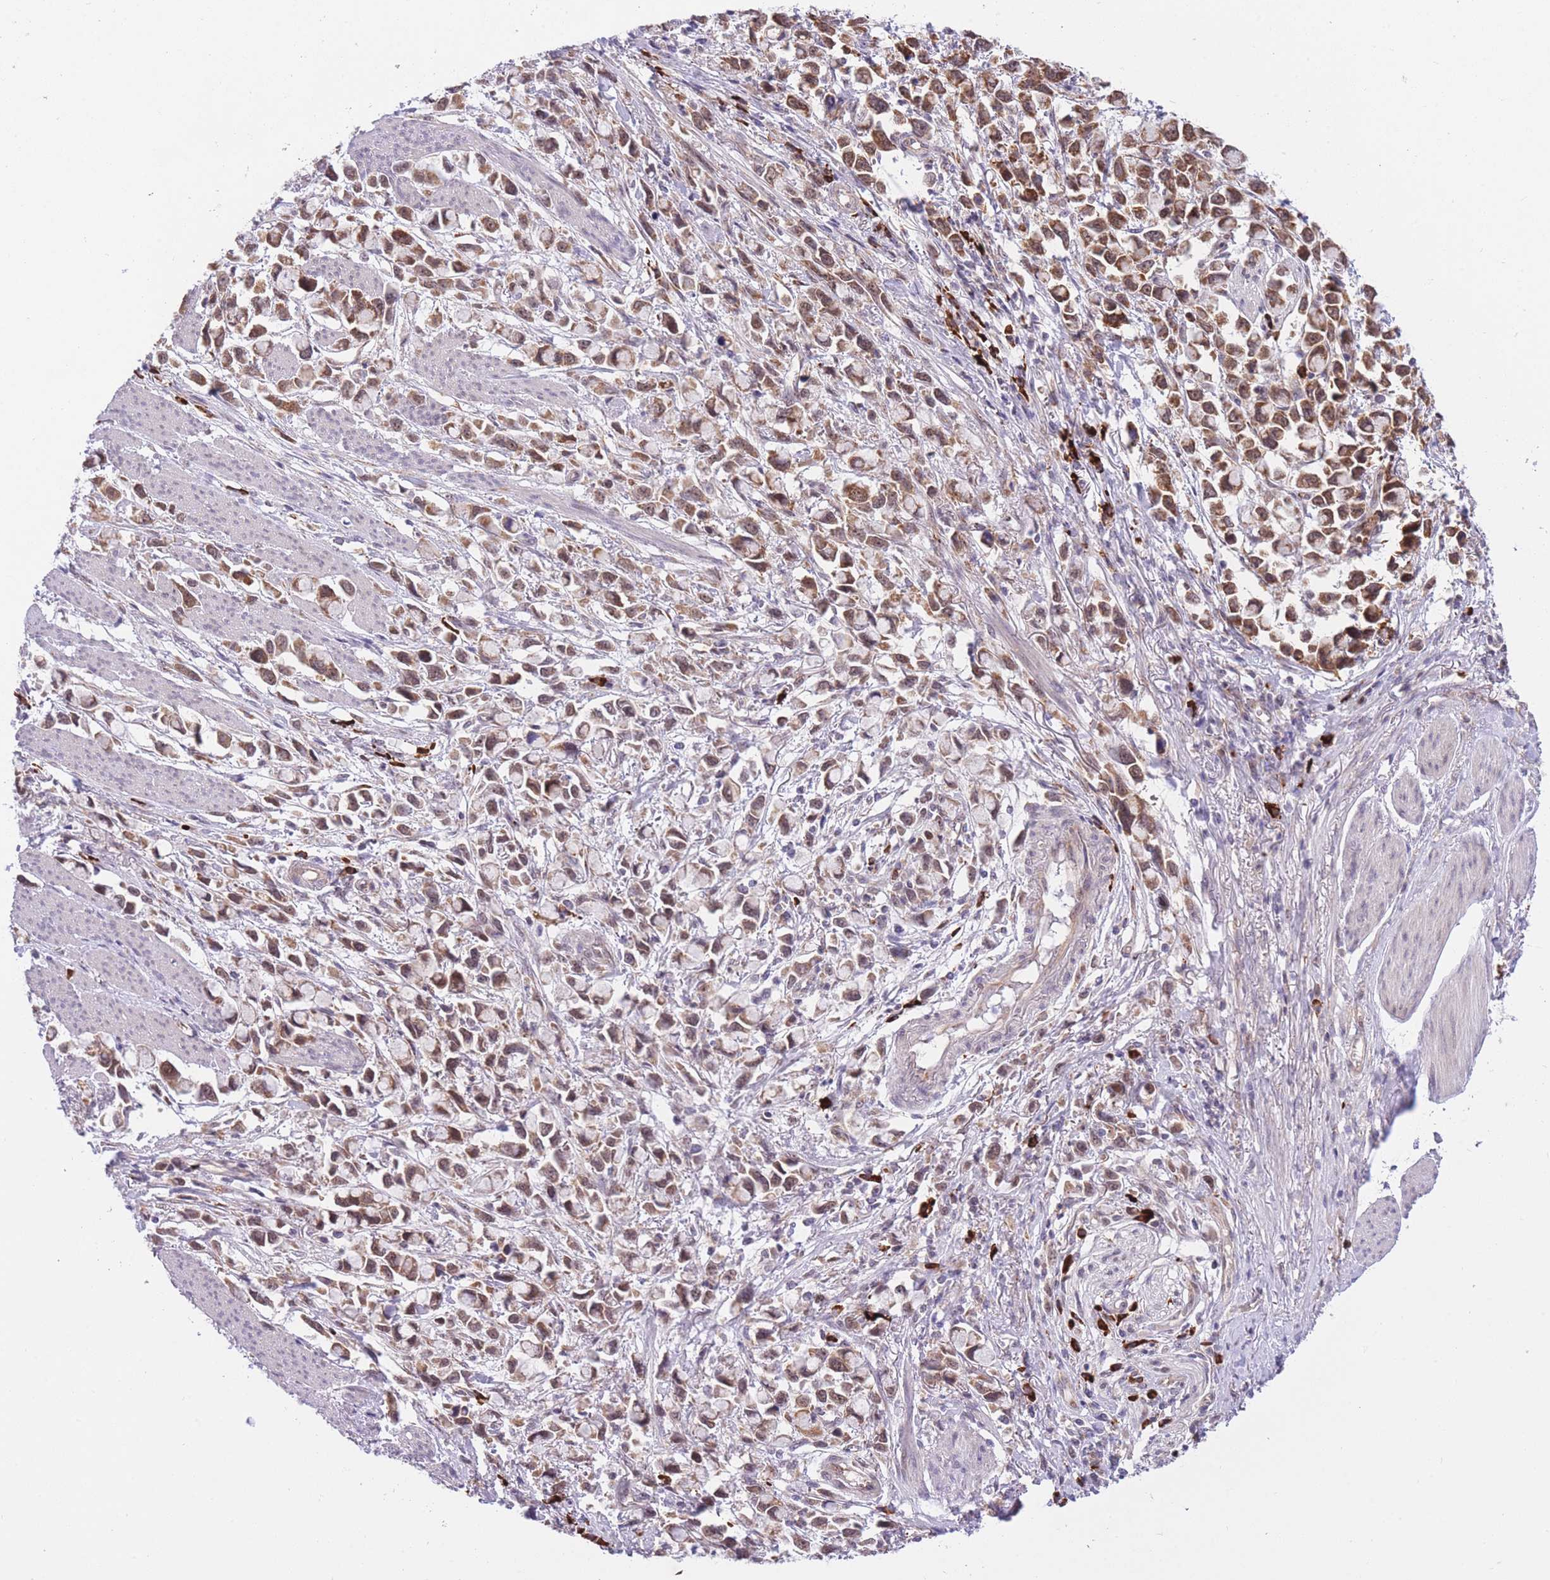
{"staining": {"intensity": "strong", "quantity": ">75%", "location": "cytoplasmic/membranous"}, "tissue": "stomach cancer", "cell_type": "Tumor cells", "image_type": "cancer", "snomed": [{"axis": "morphology", "description": "Adenocarcinoma, NOS"}, {"axis": "topography", "description": "Stomach"}], "caption": "Immunohistochemical staining of stomach cancer demonstrates high levels of strong cytoplasmic/membranous expression in approximately >75% of tumor cells. Ihc stains the protein in brown and the nuclei are stained blue.", "gene": "EXOSC8", "patient": {"sex": "female", "age": 81}}